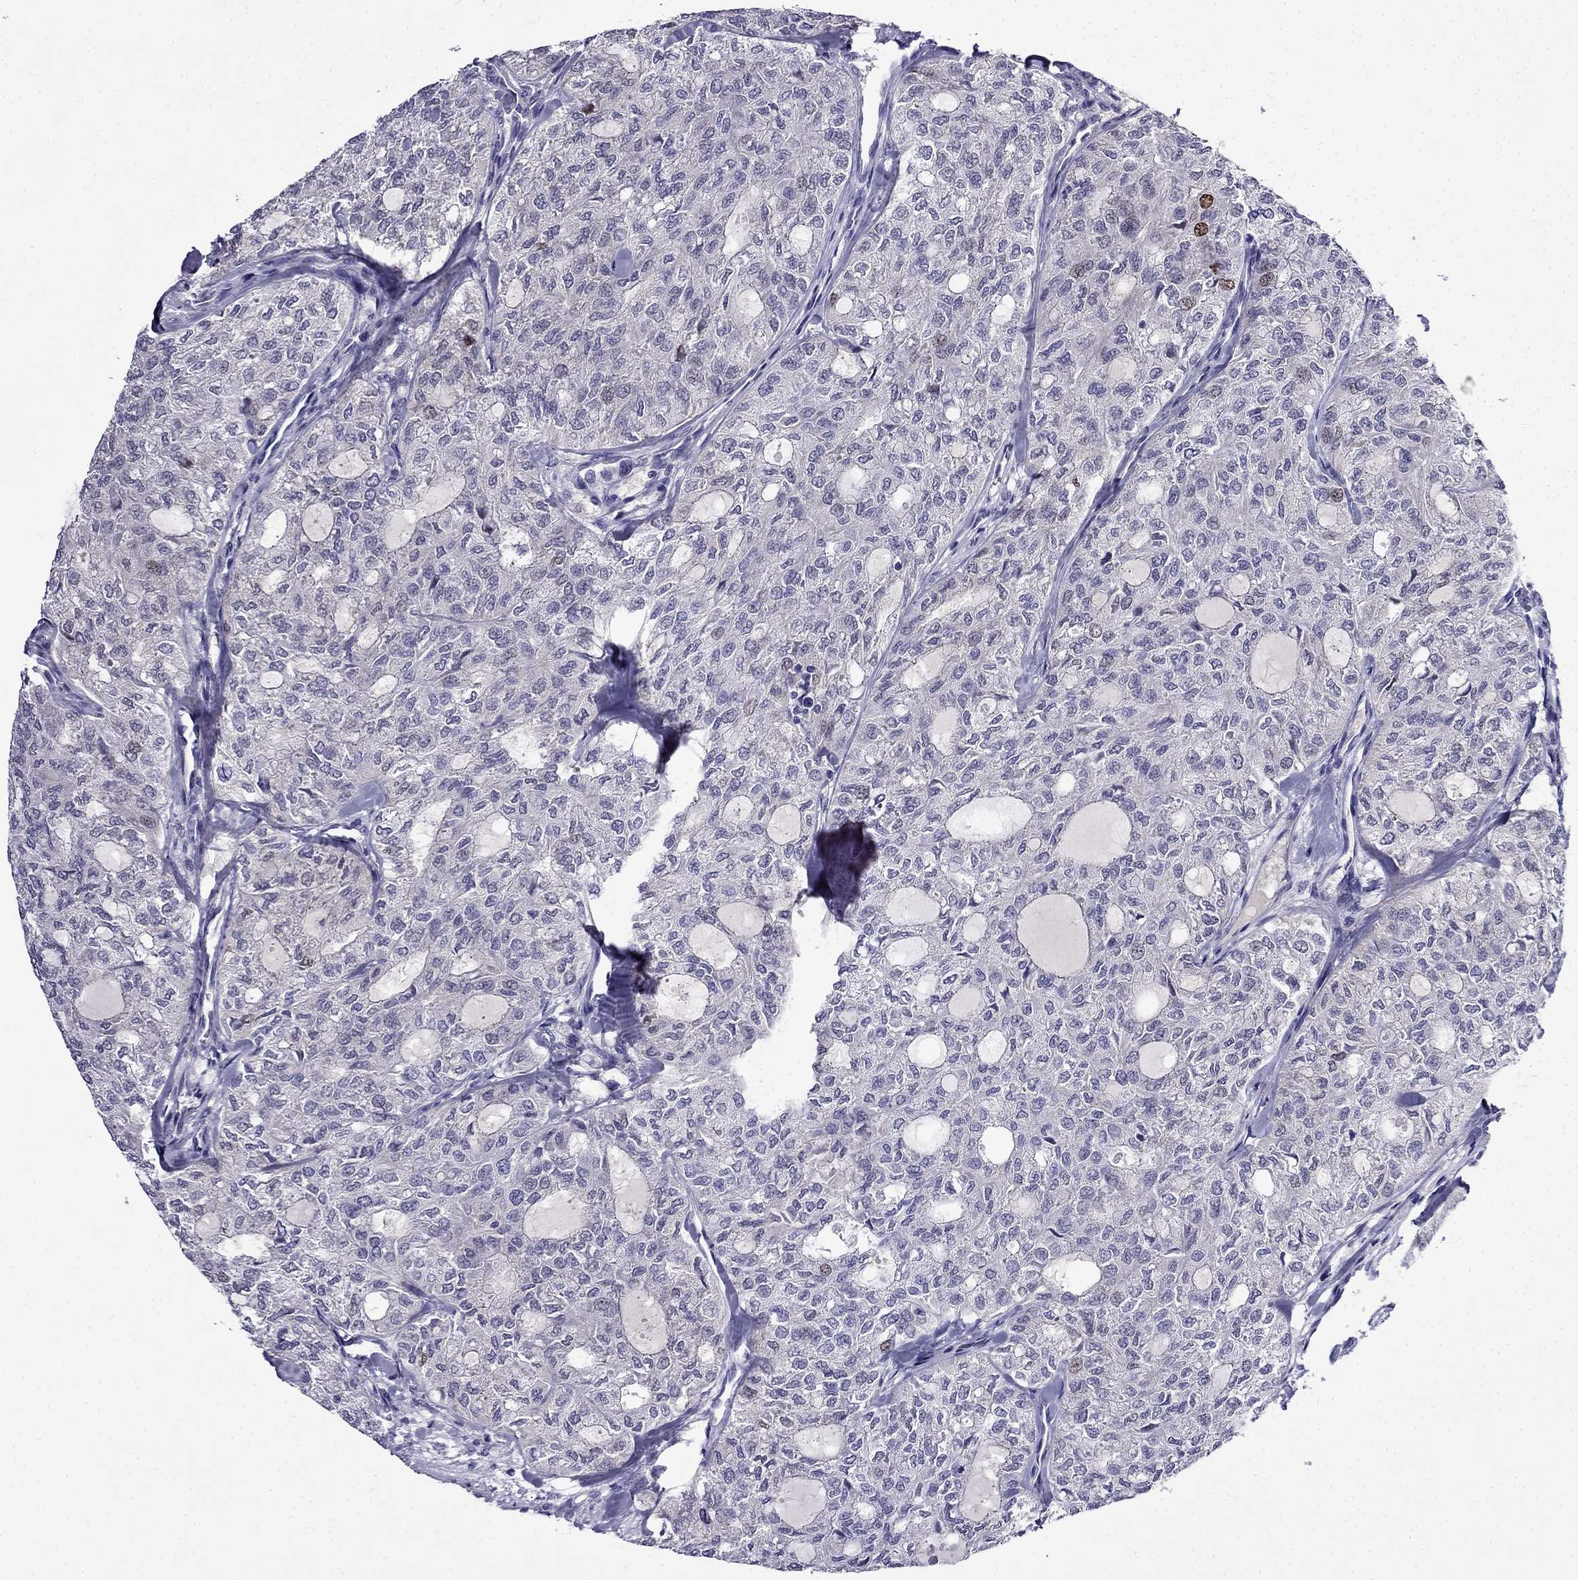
{"staining": {"intensity": "negative", "quantity": "none", "location": "none"}, "tissue": "thyroid cancer", "cell_type": "Tumor cells", "image_type": "cancer", "snomed": [{"axis": "morphology", "description": "Follicular adenoma carcinoma, NOS"}, {"axis": "topography", "description": "Thyroid gland"}], "caption": "Immunohistochemistry (IHC) histopathology image of thyroid cancer (follicular adenoma carcinoma) stained for a protein (brown), which displays no expression in tumor cells.", "gene": "PI16", "patient": {"sex": "male", "age": 75}}